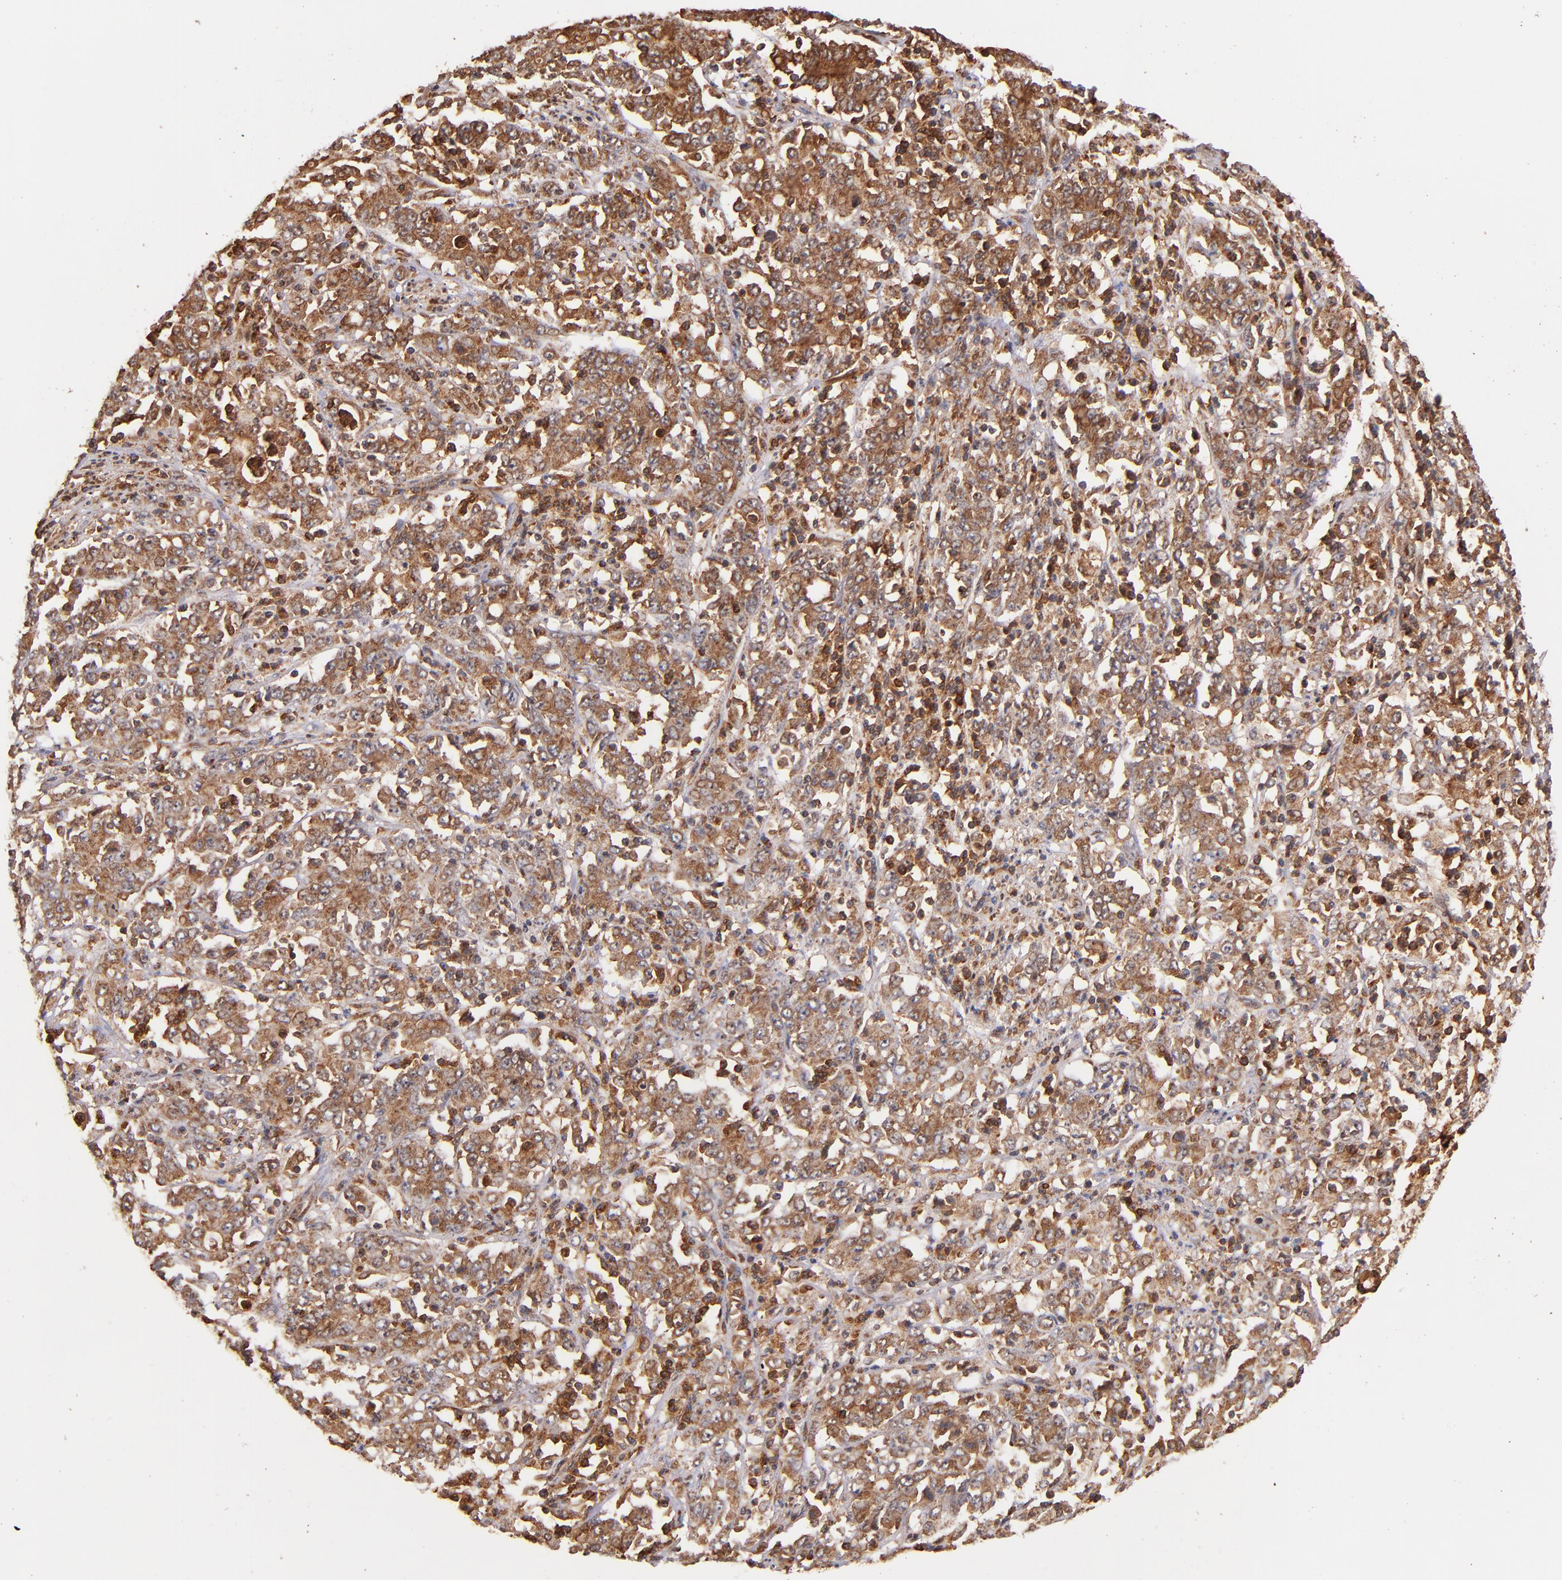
{"staining": {"intensity": "strong", "quantity": ">75%", "location": "cytoplasmic/membranous"}, "tissue": "stomach cancer", "cell_type": "Tumor cells", "image_type": "cancer", "snomed": [{"axis": "morphology", "description": "Adenocarcinoma, NOS"}, {"axis": "topography", "description": "Stomach, lower"}], "caption": "This image displays immunohistochemistry (IHC) staining of human adenocarcinoma (stomach), with high strong cytoplasmic/membranous staining in about >75% of tumor cells.", "gene": "STX8", "patient": {"sex": "female", "age": 71}}